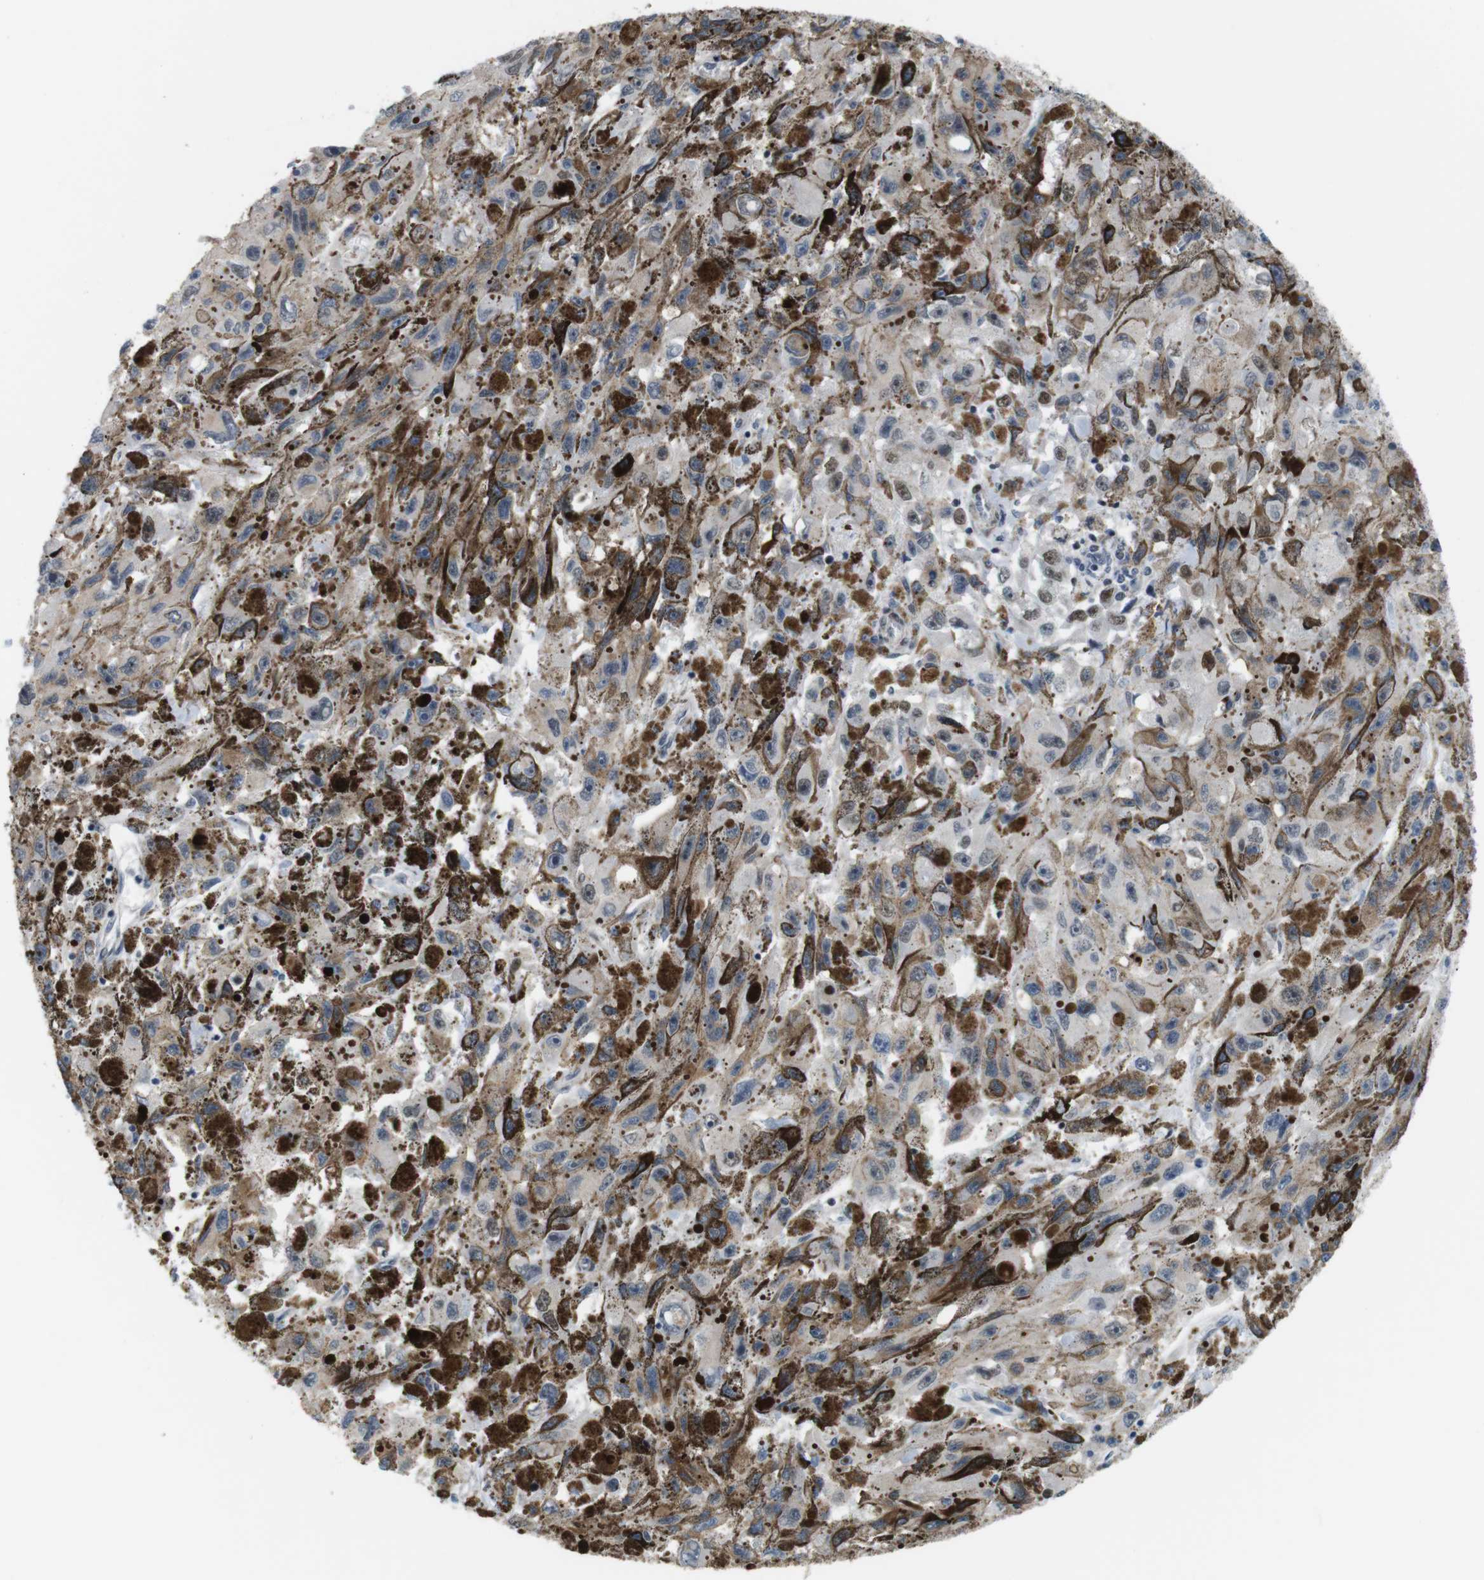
{"staining": {"intensity": "weak", "quantity": "25%-75%", "location": "cytoplasmic/membranous"}, "tissue": "melanoma", "cell_type": "Tumor cells", "image_type": "cancer", "snomed": [{"axis": "morphology", "description": "Malignant melanoma, NOS"}, {"axis": "topography", "description": "Skin"}], "caption": "A high-resolution image shows IHC staining of malignant melanoma, which demonstrates weak cytoplasmic/membranous expression in approximately 25%-75% of tumor cells.", "gene": "SMCO2", "patient": {"sex": "female", "age": 104}}